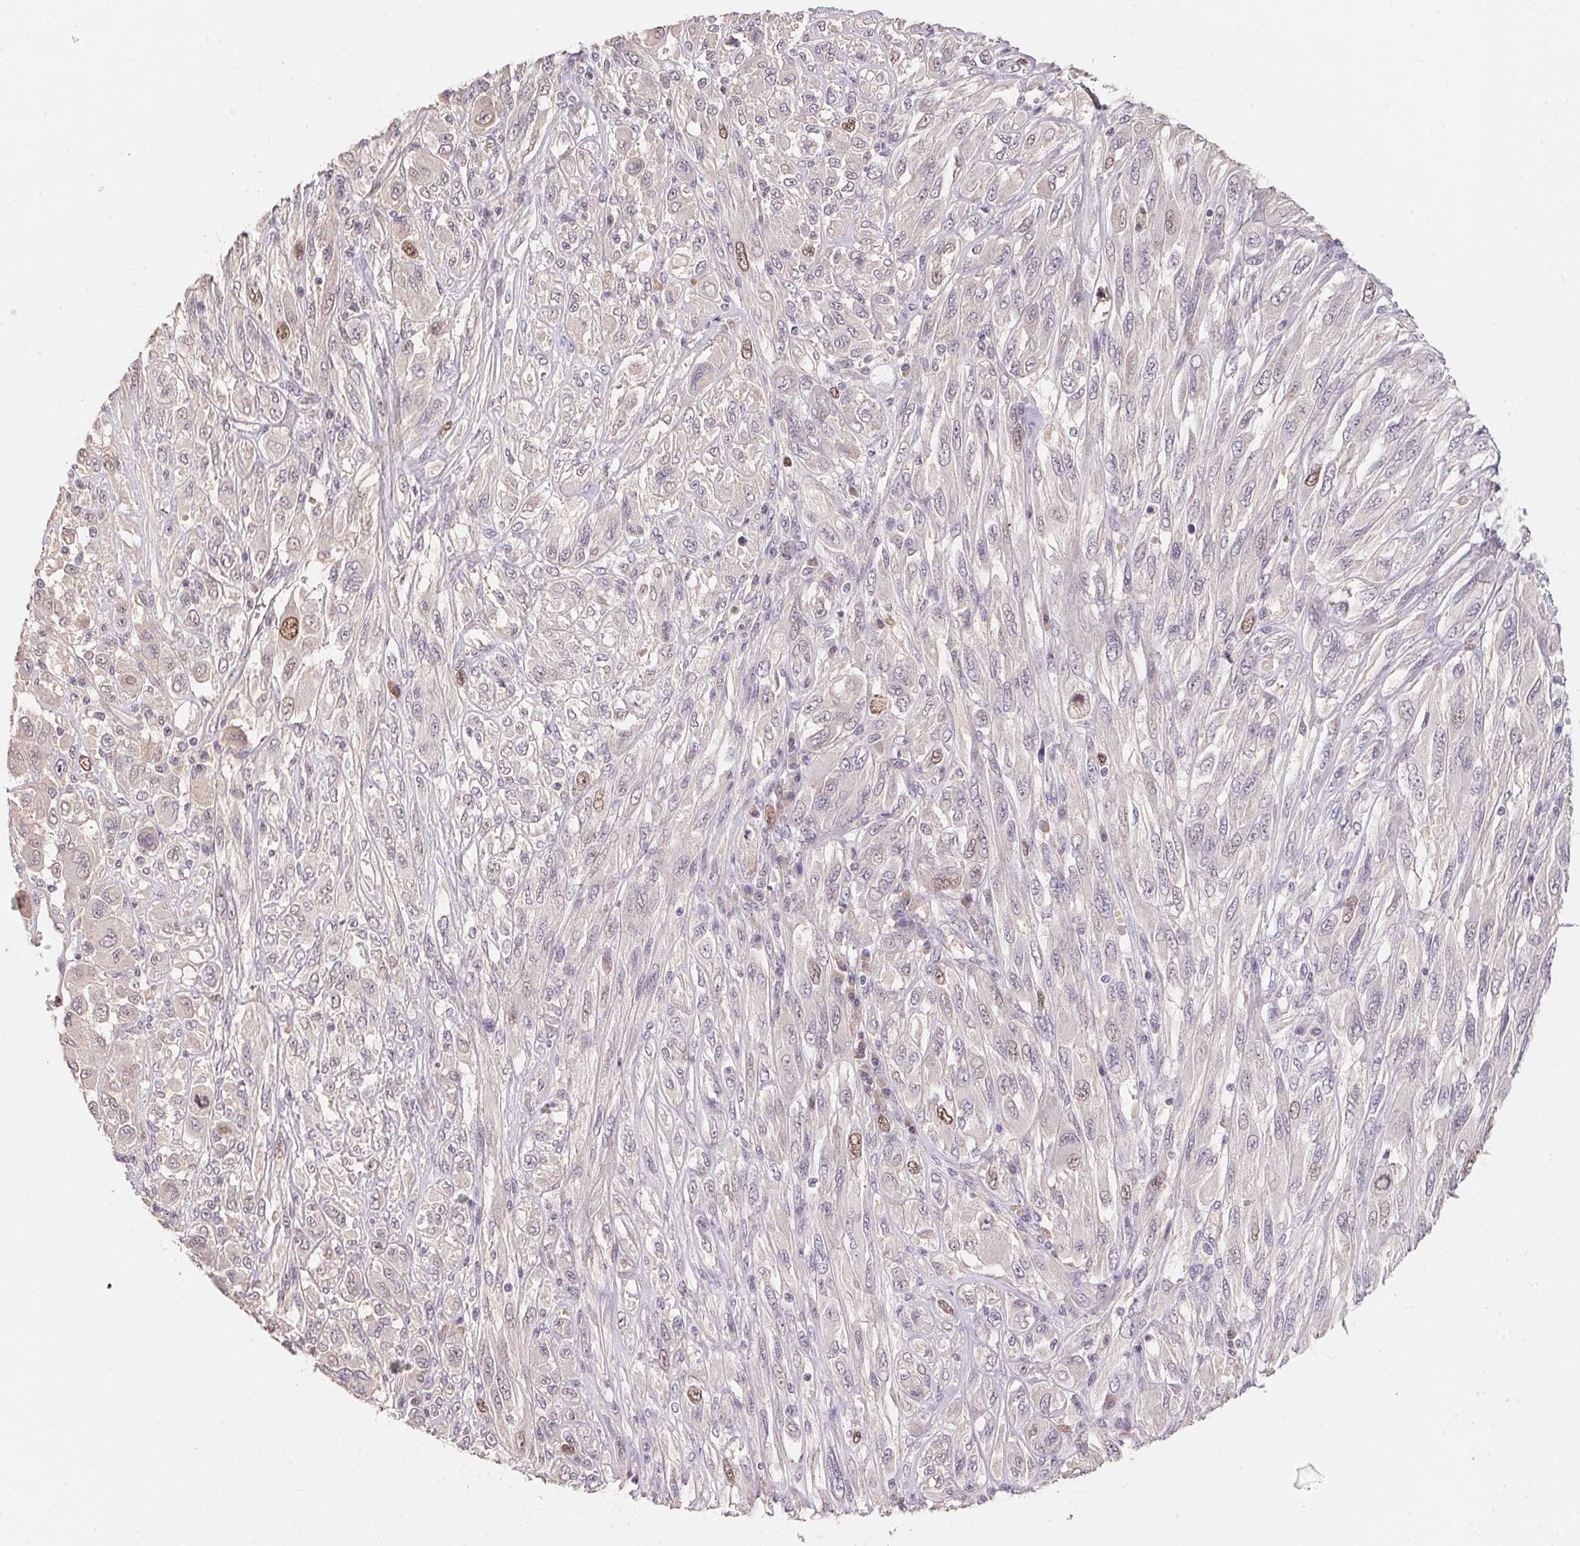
{"staining": {"intensity": "moderate", "quantity": "<25%", "location": "nuclear"}, "tissue": "melanoma", "cell_type": "Tumor cells", "image_type": "cancer", "snomed": [{"axis": "morphology", "description": "Malignant melanoma, NOS"}, {"axis": "topography", "description": "Skin"}], "caption": "High-power microscopy captured an immunohistochemistry (IHC) histopathology image of malignant melanoma, revealing moderate nuclear staining in approximately <25% of tumor cells. (brown staining indicates protein expression, while blue staining denotes nuclei).", "gene": "KIFC1", "patient": {"sex": "female", "age": 91}}